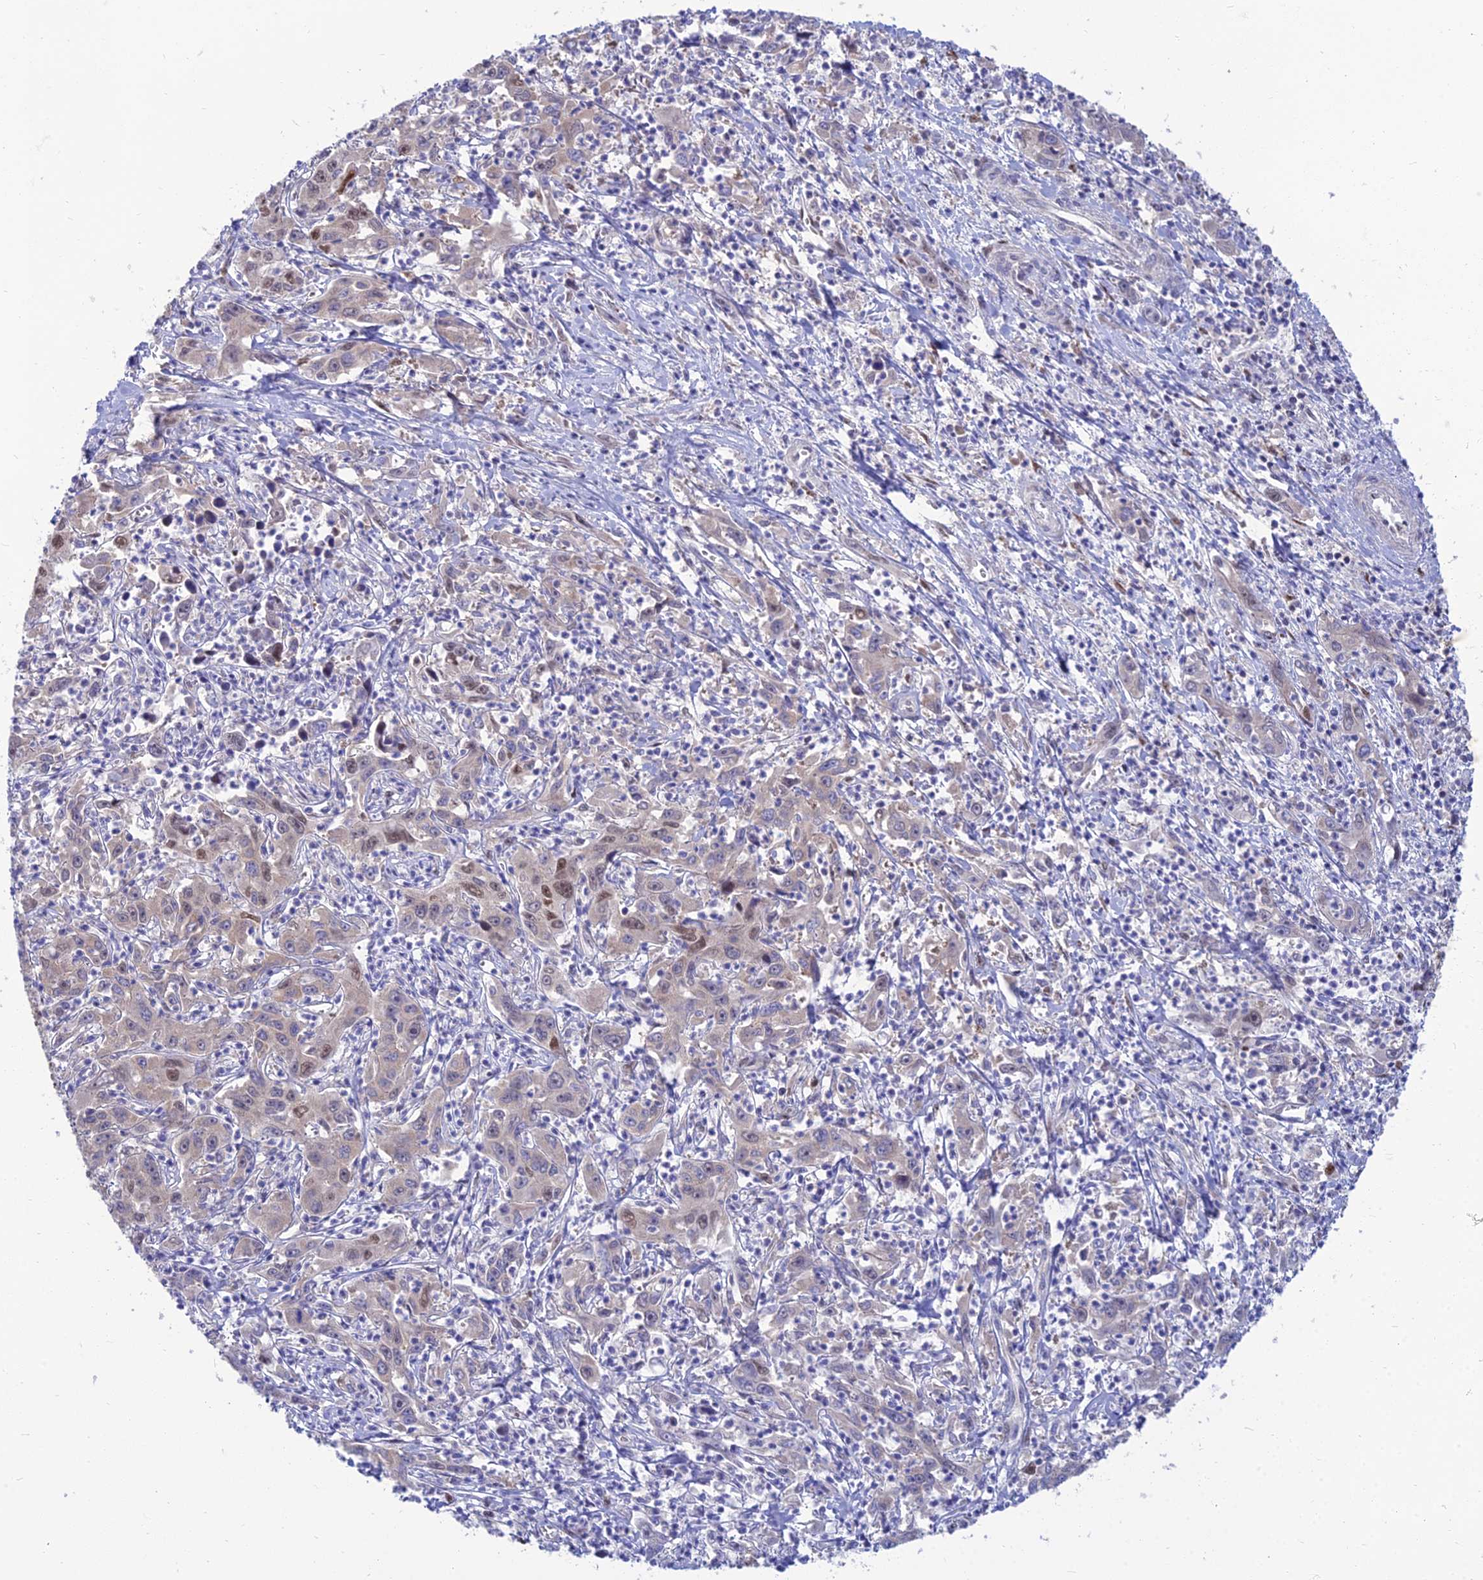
{"staining": {"intensity": "strong", "quantity": "25%-75%", "location": "nuclear"}, "tissue": "liver cancer", "cell_type": "Tumor cells", "image_type": "cancer", "snomed": [{"axis": "morphology", "description": "Carcinoma, Hepatocellular, NOS"}, {"axis": "topography", "description": "Liver"}], "caption": "A photomicrograph of human liver cancer stained for a protein exhibits strong nuclear brown staining in tumor cells. (DAB (3,3'-diaminobenzidine) IHC, brown staining for protein, blue staining for nuclei).", "gene": "DNPEP", "patient": {"sex": "male", "age": 63}}